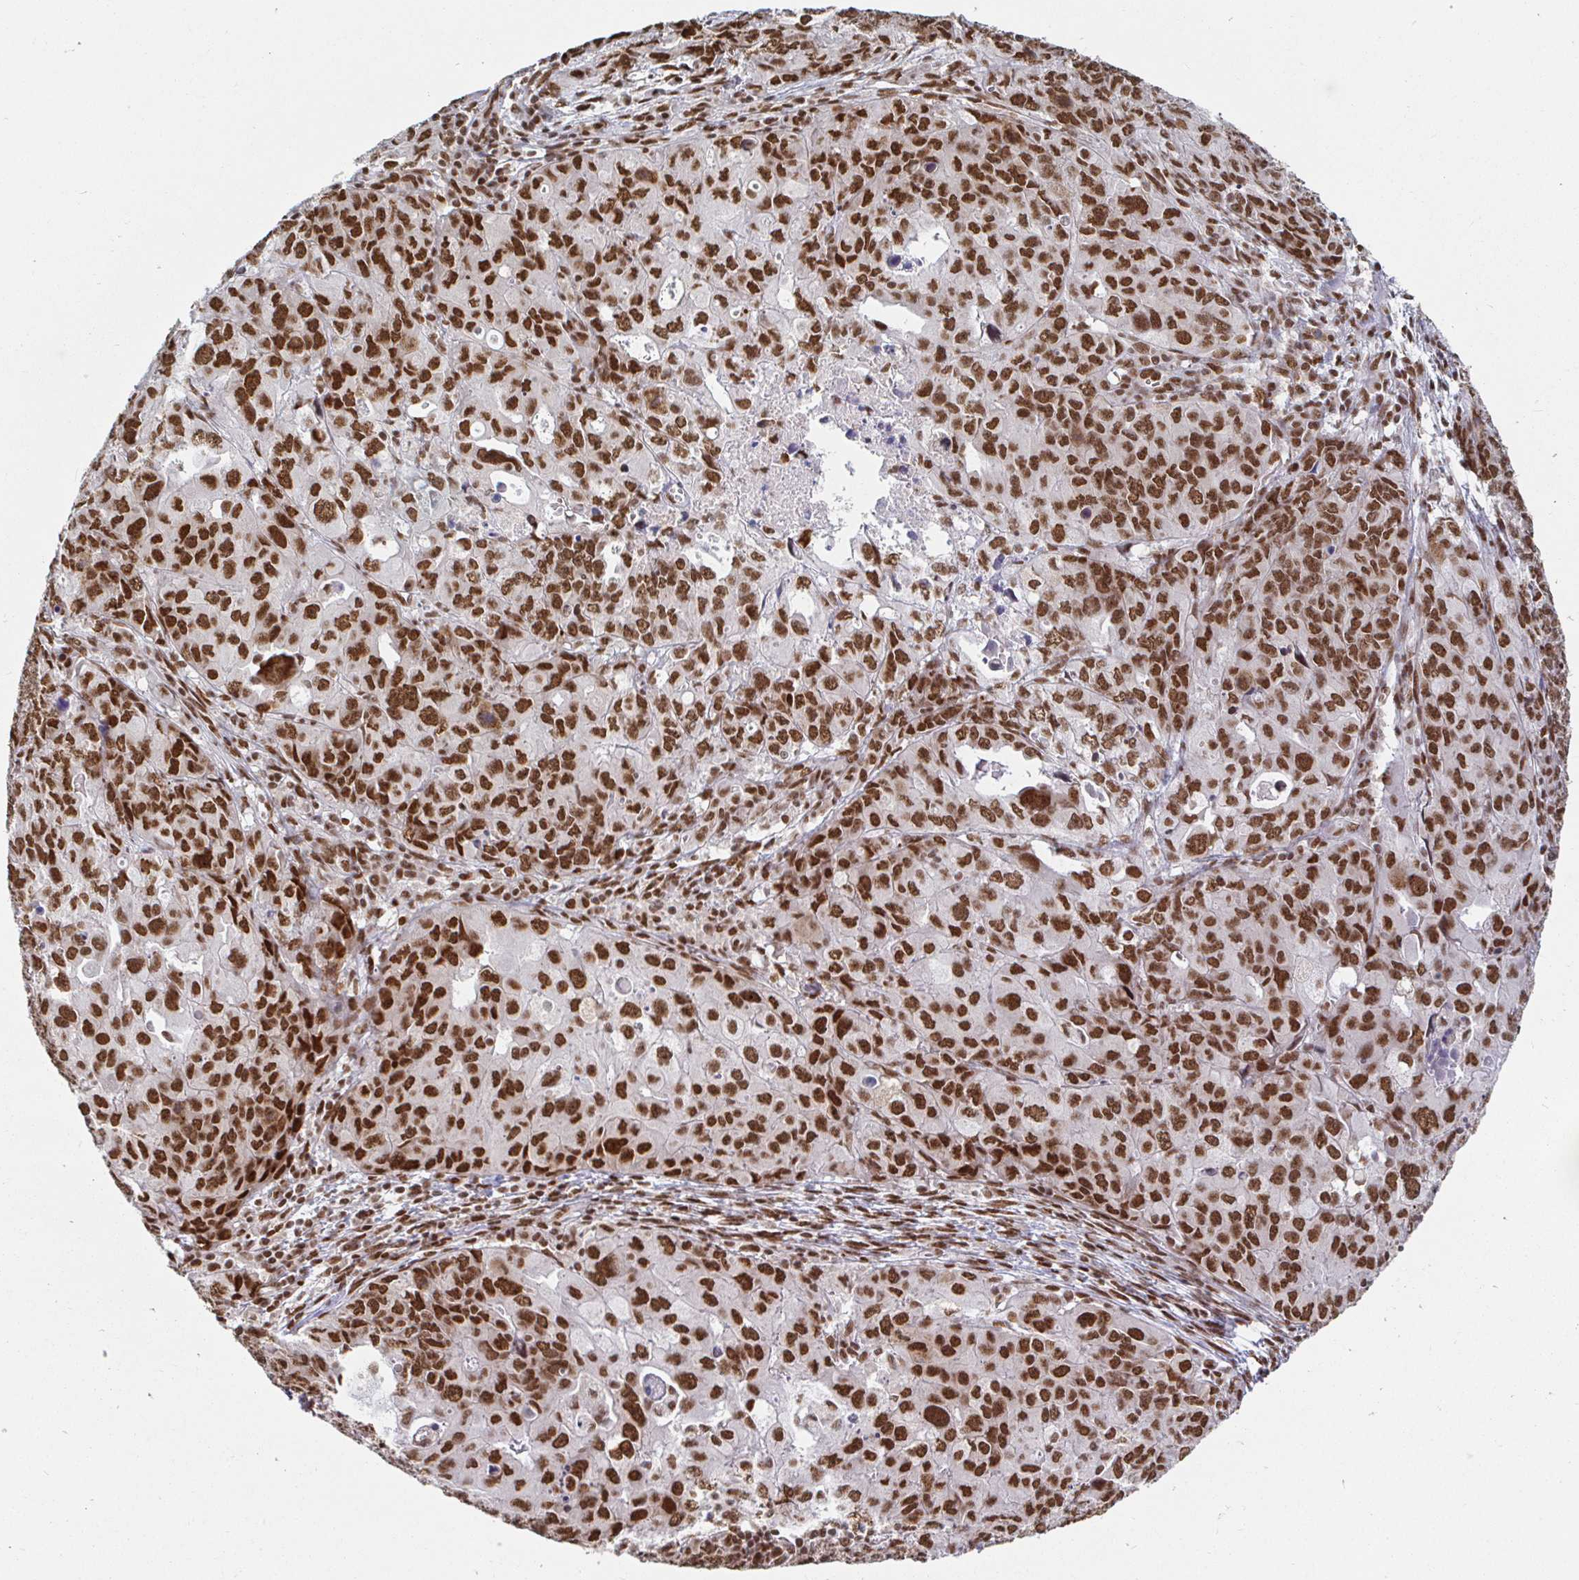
{"staining": {"intensity": "strong", "quantity": ">75%", "location": "nuclear"}, "tissue": "endometrial cancer", "cell_type": "Tumor cells", "image_type": "cancer", "snomed": [{"axis": "morphology", "description": "Adenocarcinoma, NOS"}, {"axis": "topography", "description": "Uterus"}], "caption": "Strong nuclear expression for a protein is appreciated in approximately >75% of tumor cells of adenocarcinoma (endometrial) using IHC.", "gene": "RBMX", "patient": {"sex": "female", "age": 79}}